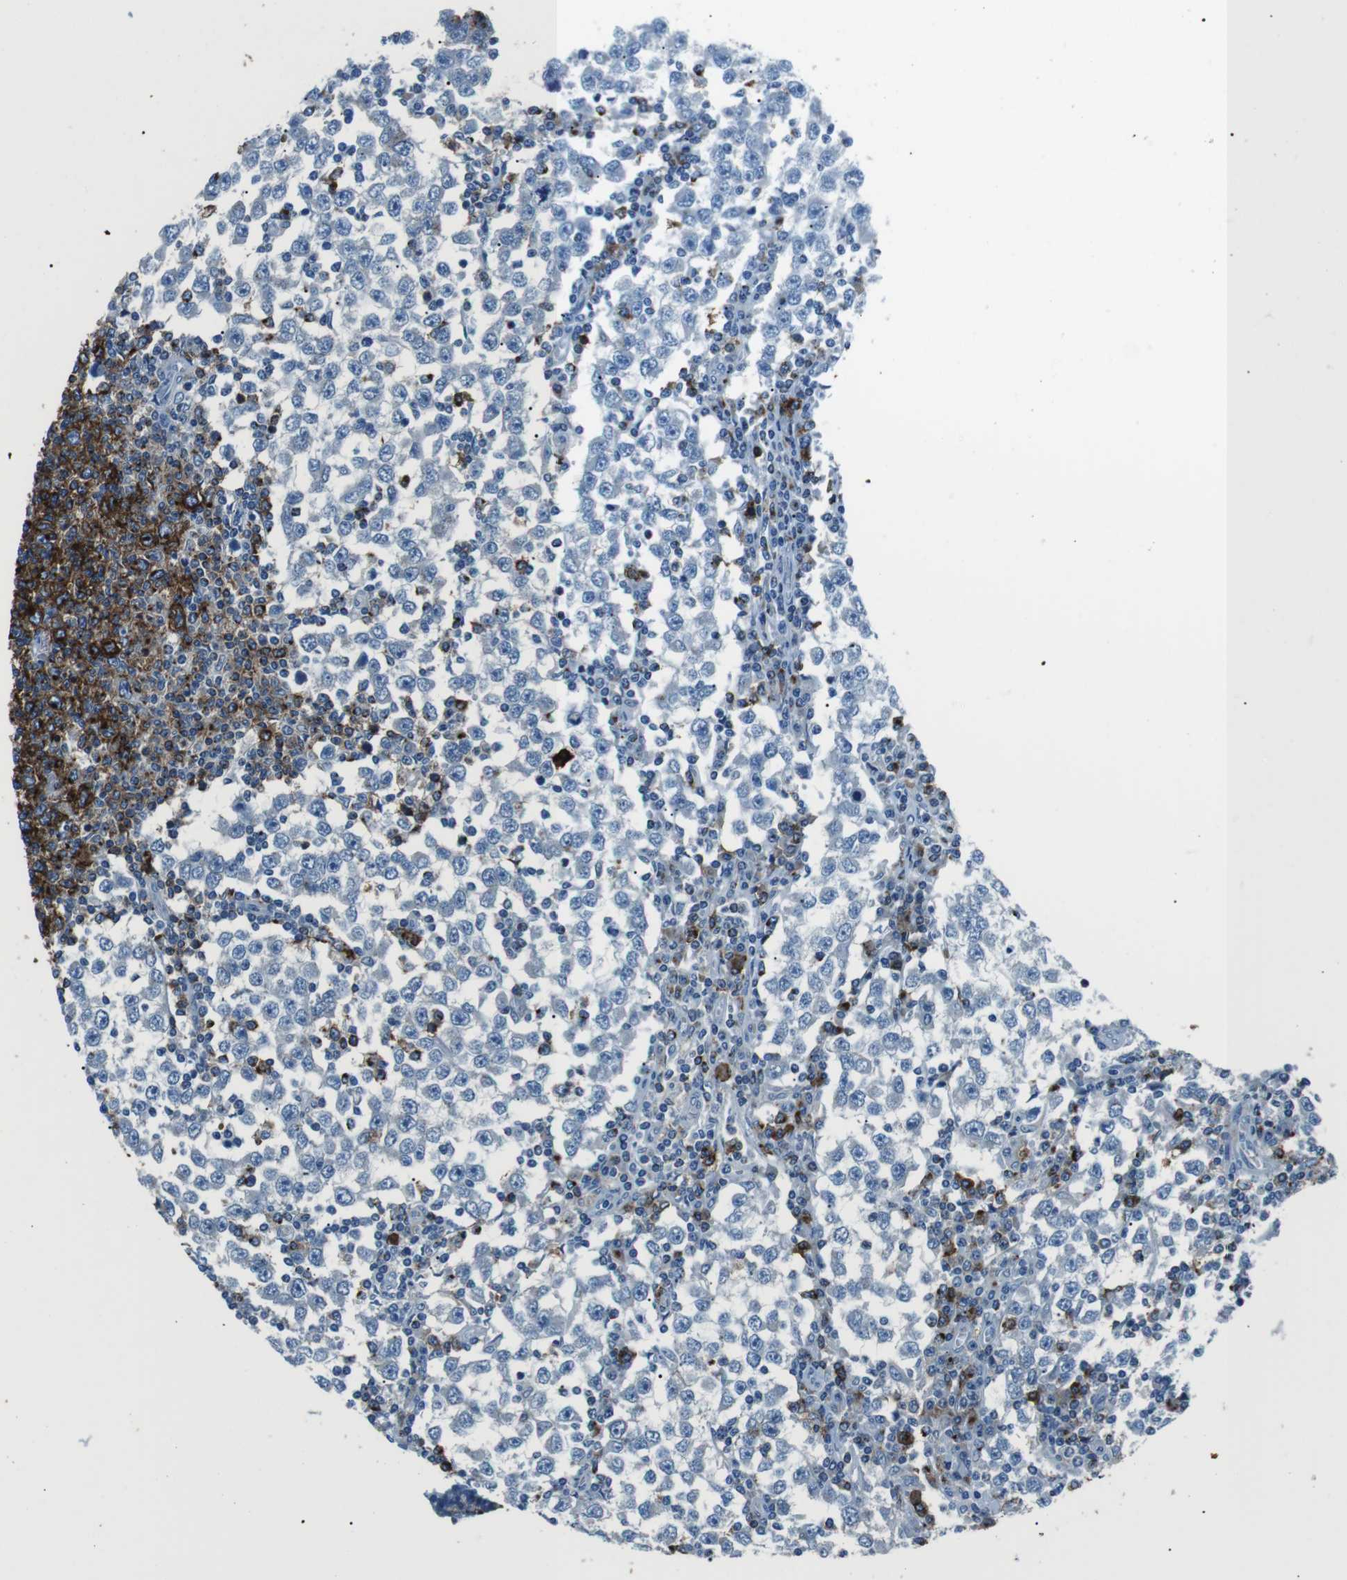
{"staining": {"intensity": "negative", "quantity": "none", "location": "none"}, "tissue": "testis cancer", "cell_type": "Tumor cells", "image_type": "cancer", "snomed": [{"axis": "morphology", "description": "Seminoma, NOS"}, {"axis": "topography", "description": "Testis"}], "caption": "This is an immunohistochemistry photomicrograph of human testis cancer (seminoma). There is no expression in tumor cells.", "gene": "ST6GAL1", "patient": {"sex": "male", "age": 65}}